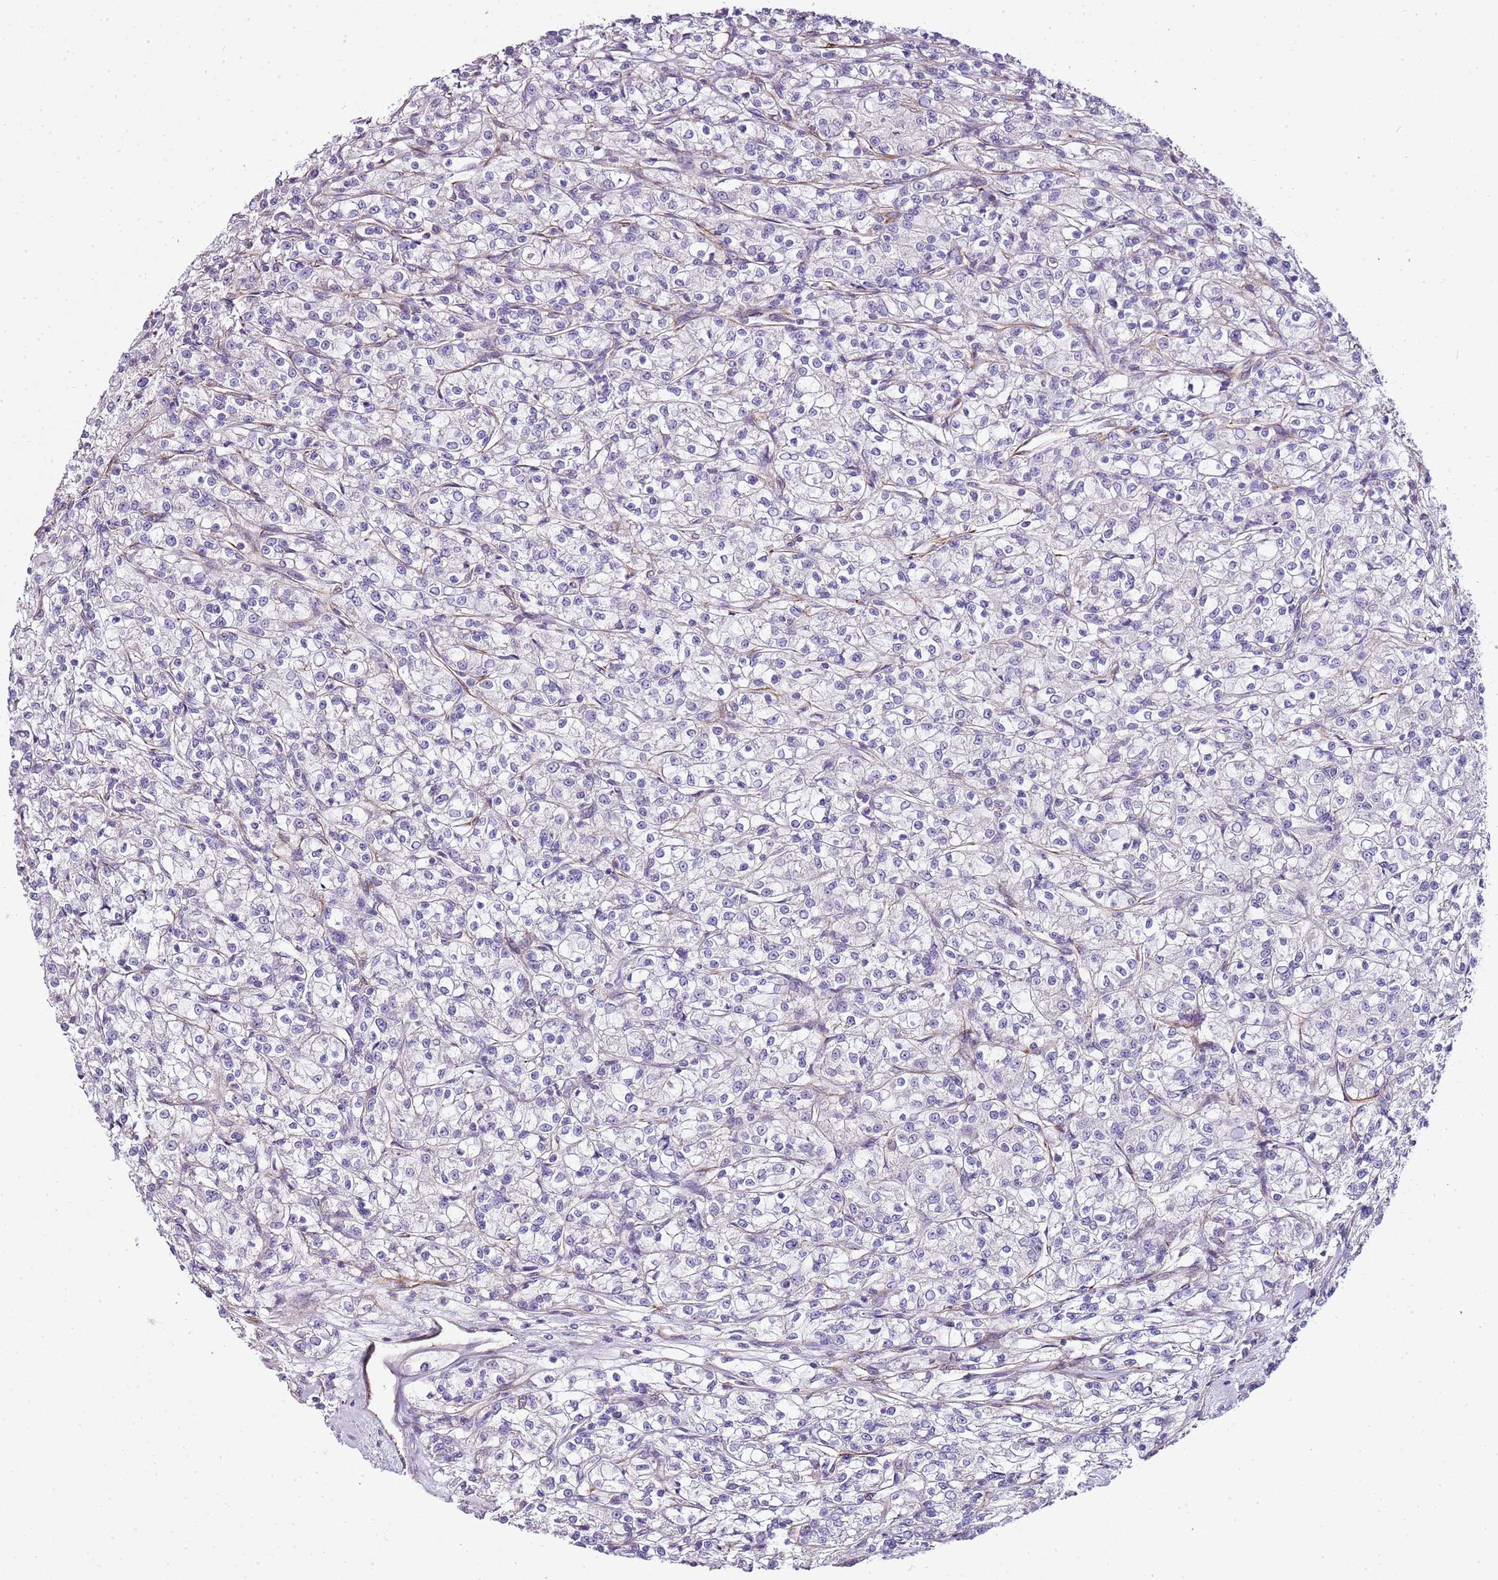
{"staining": {"intensity": "negative", "quantity": "none", "location": "none"}, "tissue": "renal cancer", "cell_type": "Tumor cells", "image_type": "cancer", "snomed": [{"axis": "morphology", "description": "Adenocarcinoma, NOS"}, {"axis": "topography", "description": "Kidney"}], "caption": "There is no significant positivity in tumor cells of renal adenocarcinoma.", "gene": "ZNF786", "patient": {"sex": "female", "age": 59}}